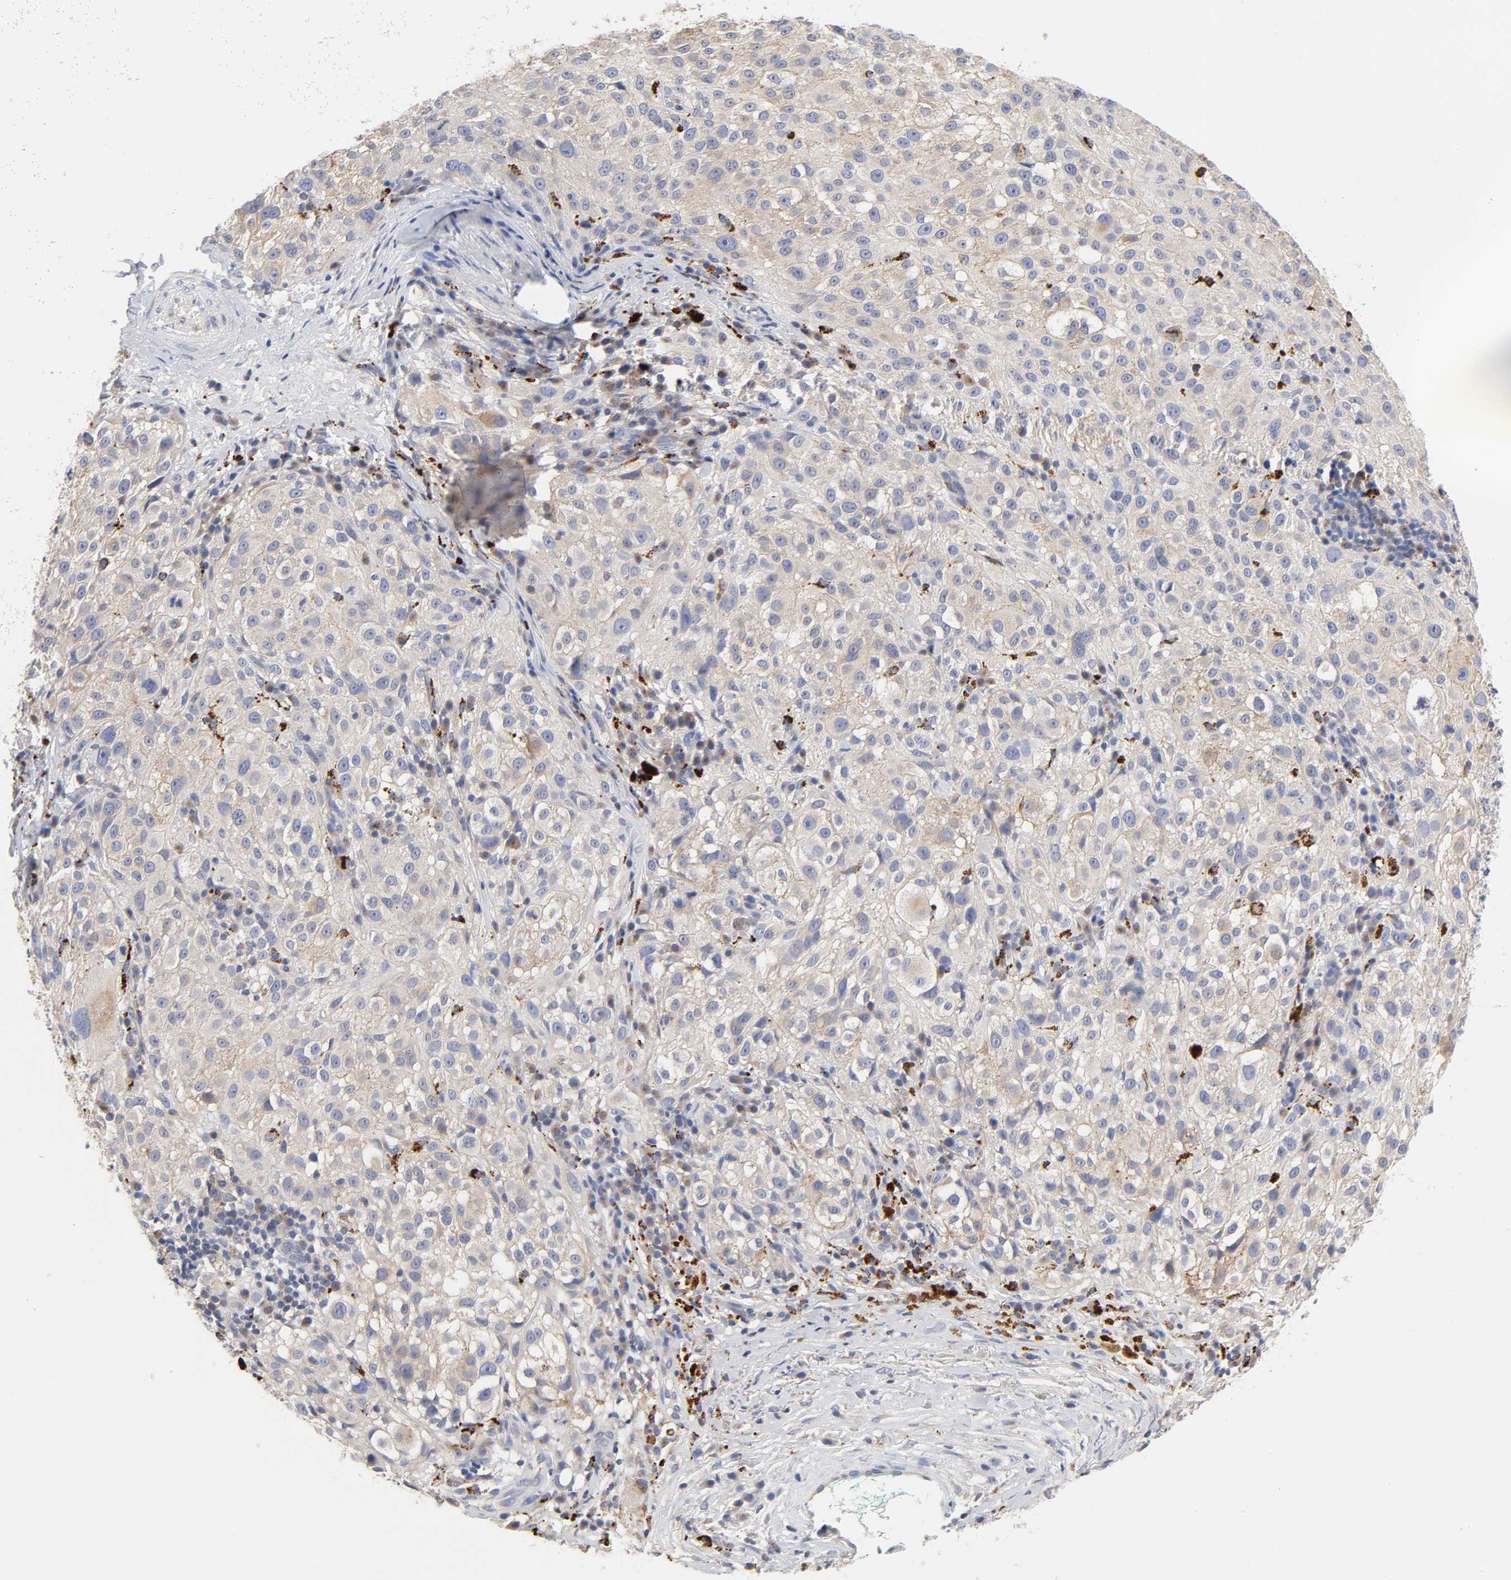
{"staining": {"intensity": "weak", "quantity": "25%-75%", "location": "cytoplasmic/membranous"}, "tissue": "melanoma", "cell_type": "Tumor cells", "image_type": "cancer", "snomed": [{"axis": "morphology", "description": "Necrosis, NOS"}, {"axis": "morphology", "description": "Malignant melanoma, NOS"}, {"axis": "topography", "description": "Skin"}], "caption": "Immunohistochemistry (IHC) (DAB (3,3'-diaminobenzidine)) staining of human malignant melanoma shows weak cytoplasmic/membranous protein expression in about 25%-75% of tumor cells. Using DAB (3,3'-diaminobenzidine) (brown) and hematoxylin (blue) stains, captured at high magnification using brightfield microscopy.", "gene": "C17orf75", "patient": {"sex": "female", "age": 87}}